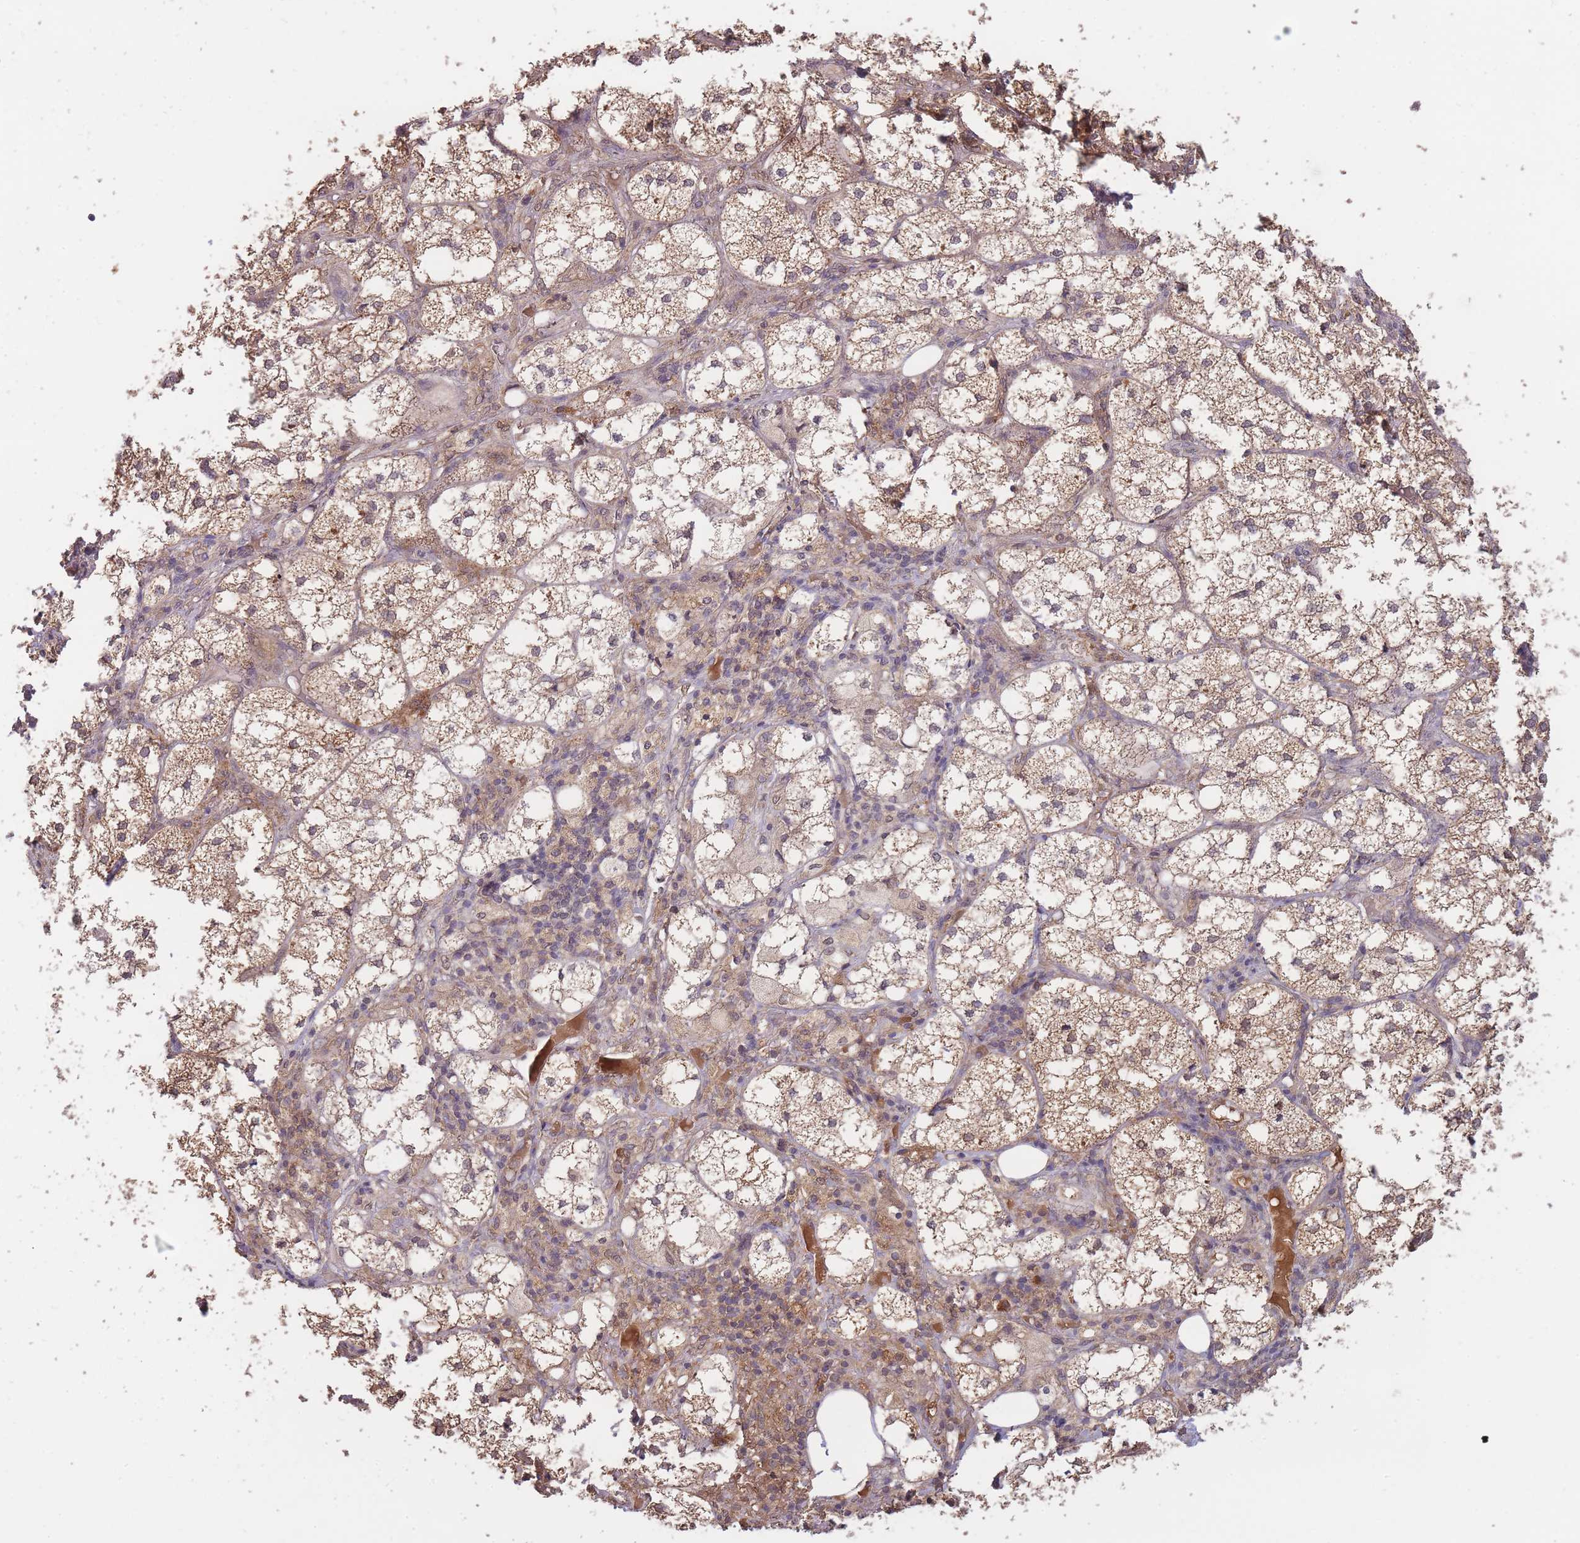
{"staining": {"intensity": "moderate", "quantity": ">75%", "location": "cytoplasmic/membranous"}, "tissue": "adrenal gland", "cell_type": "Glandular cells", "image_type": "normal", "snomed": [{"axis": "morphology", "description": "Normal tissue, NOS"}, {"axis": "topography", "description": "Adrenal gland"}], "caption": "Immunohistochemical staining of benign human adrenal gland exhibits medium levels of moderate cytoplasmic/membranous expression in about >75% of glandular cells.", "gene": "PIP4P1", "patient": {"sex": "female", "age": 61}}